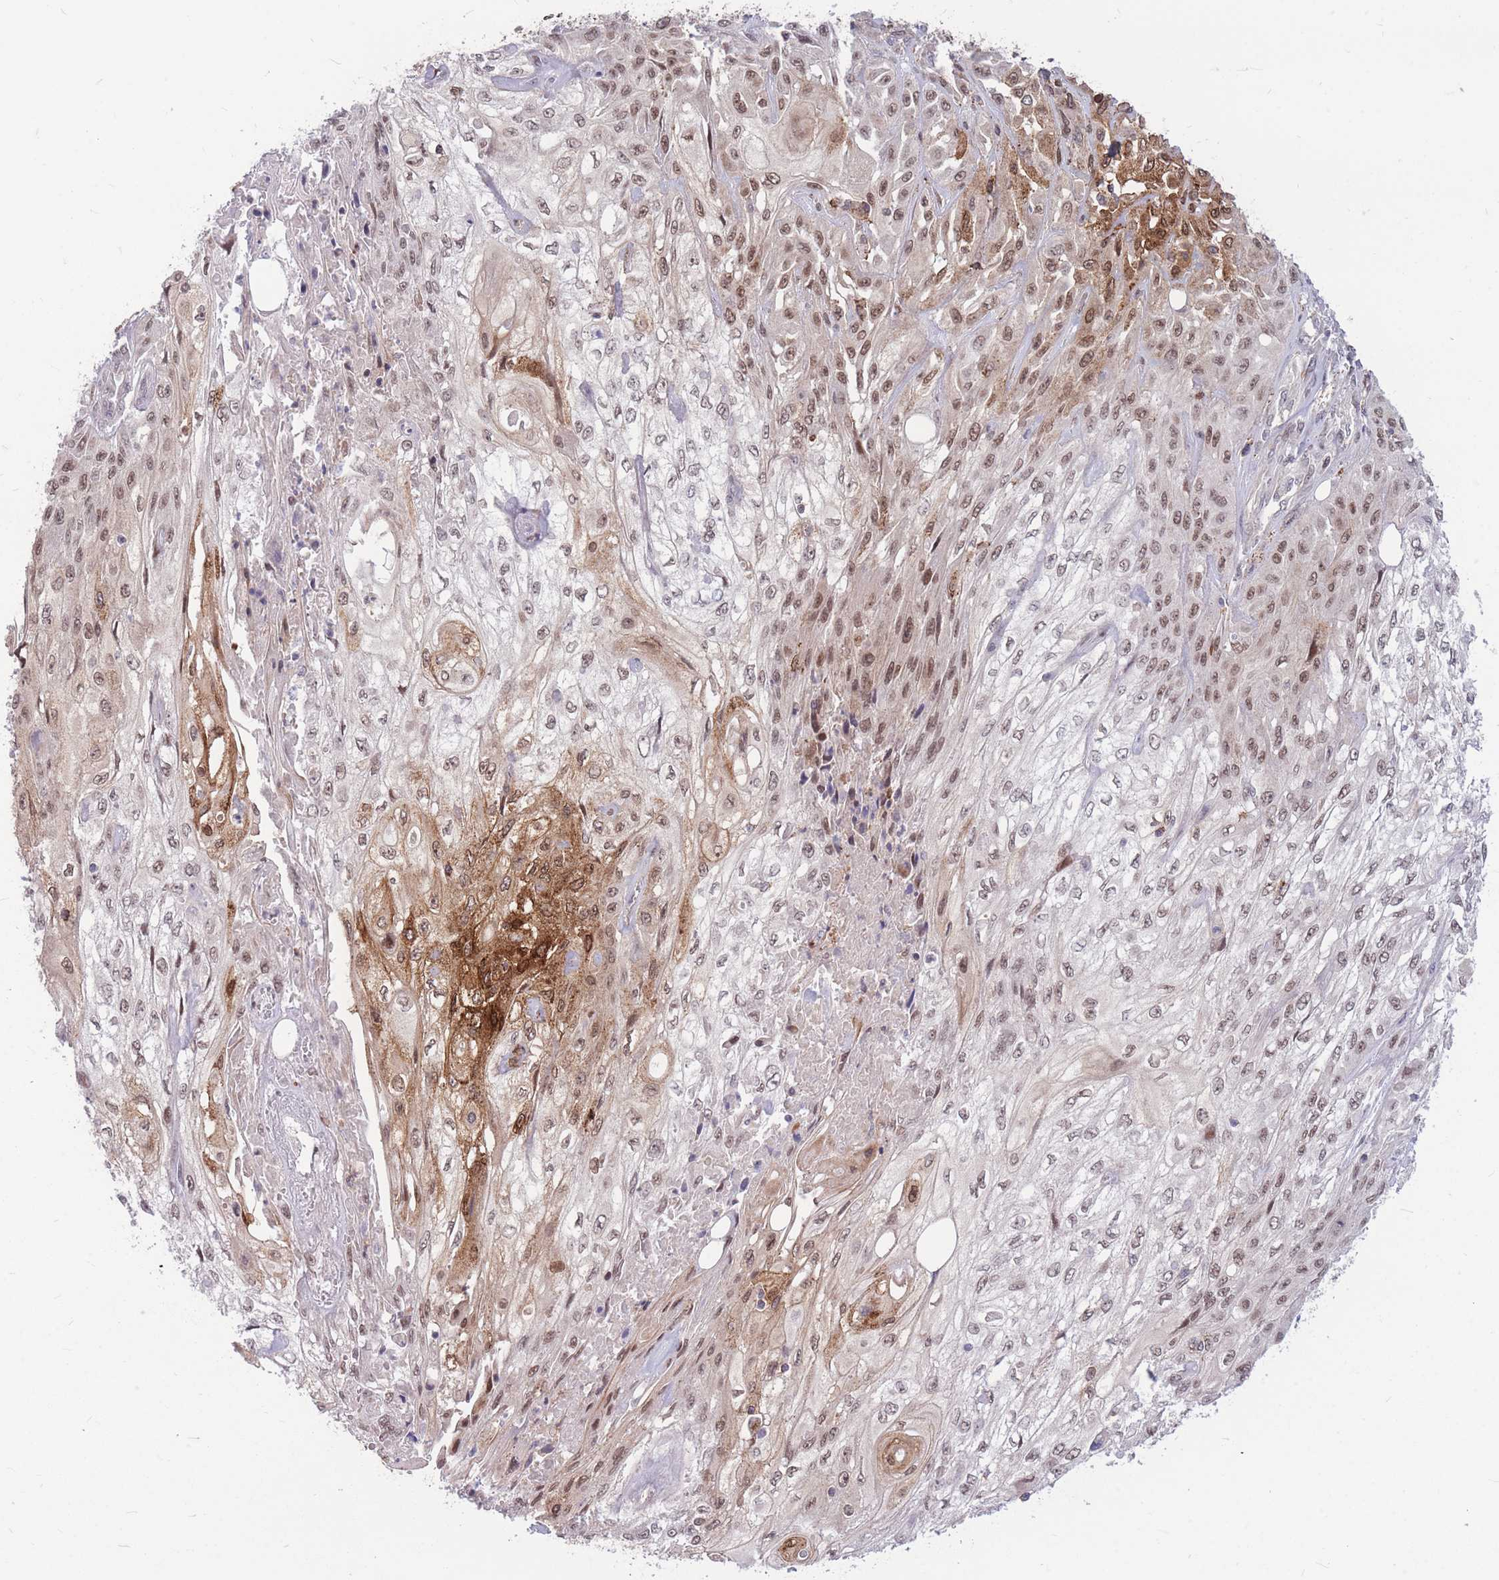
{"staining": {"intensity": "strong", "quantity": "25%-75%", "location": "cytoplasmic/membranous,nuclear"}, "tissue": "skin cancer", "cell_type": "Tumor cells", "image_type": "cancer", "snomed": [{"axis": "morphology", "description": "Squamous cell carcinoma, NOS"}, {"axis": "morphology", "description": "Squamous cell carcinoma, metastatic, NOS"}, {"axis": "topography", "description": "Skin"}, {"axis": "topography", "description": "Lymph node"}], "caption": "Skin cancer stained with a brown dye shows strong cytoplasmic/membranous and nuclear positive positivity in about 25%-75% of tumor cells.", "gene": "TCF20", "patient": {"sex": "male", "age": 75}}